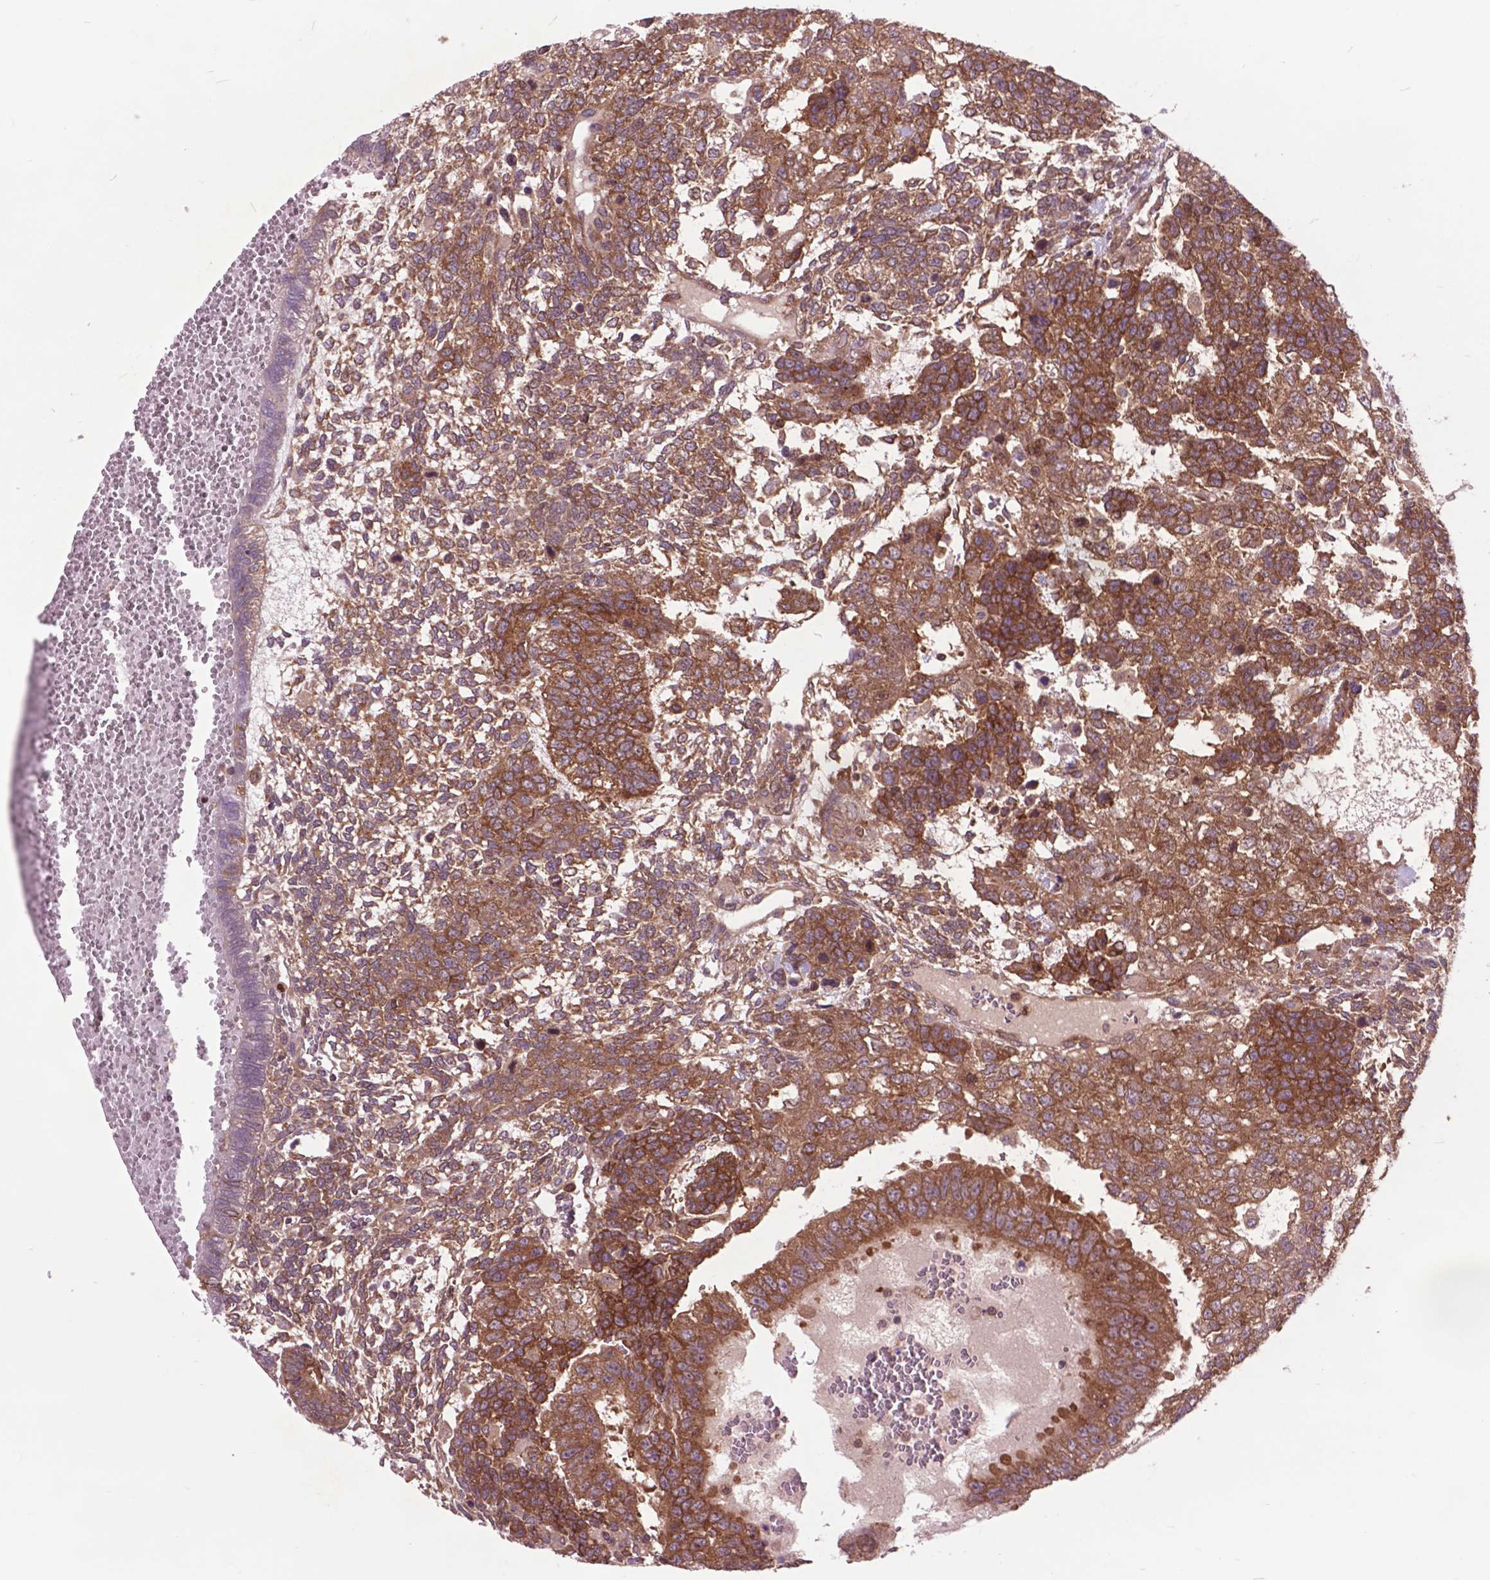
{"staining": {"intensity": "strong", "quantity": ">75%", "location": "cytoplasmic/membranous"}, "tissue": "testis cancer", "cell_type": "Tumor cells", "image_type": "cancer", "snomed": [{"axis": "morphology", "description": "Normal tissue, NOS"}, {"axis": "morphology", "description": "Carcinoma, Embryonal, NOS"}, {"axis": "topography", "description": "Testis"}, {"axis": "topography", "description": "Epididymis"}], "caption": "A brown stain labels strong cytoplasmic/membranous positivity of a protein in testis cancer (embryonal carcinoma) tumor cells.", "gene": "ARAF", "patient": {"sex": "male", "age": 23}}